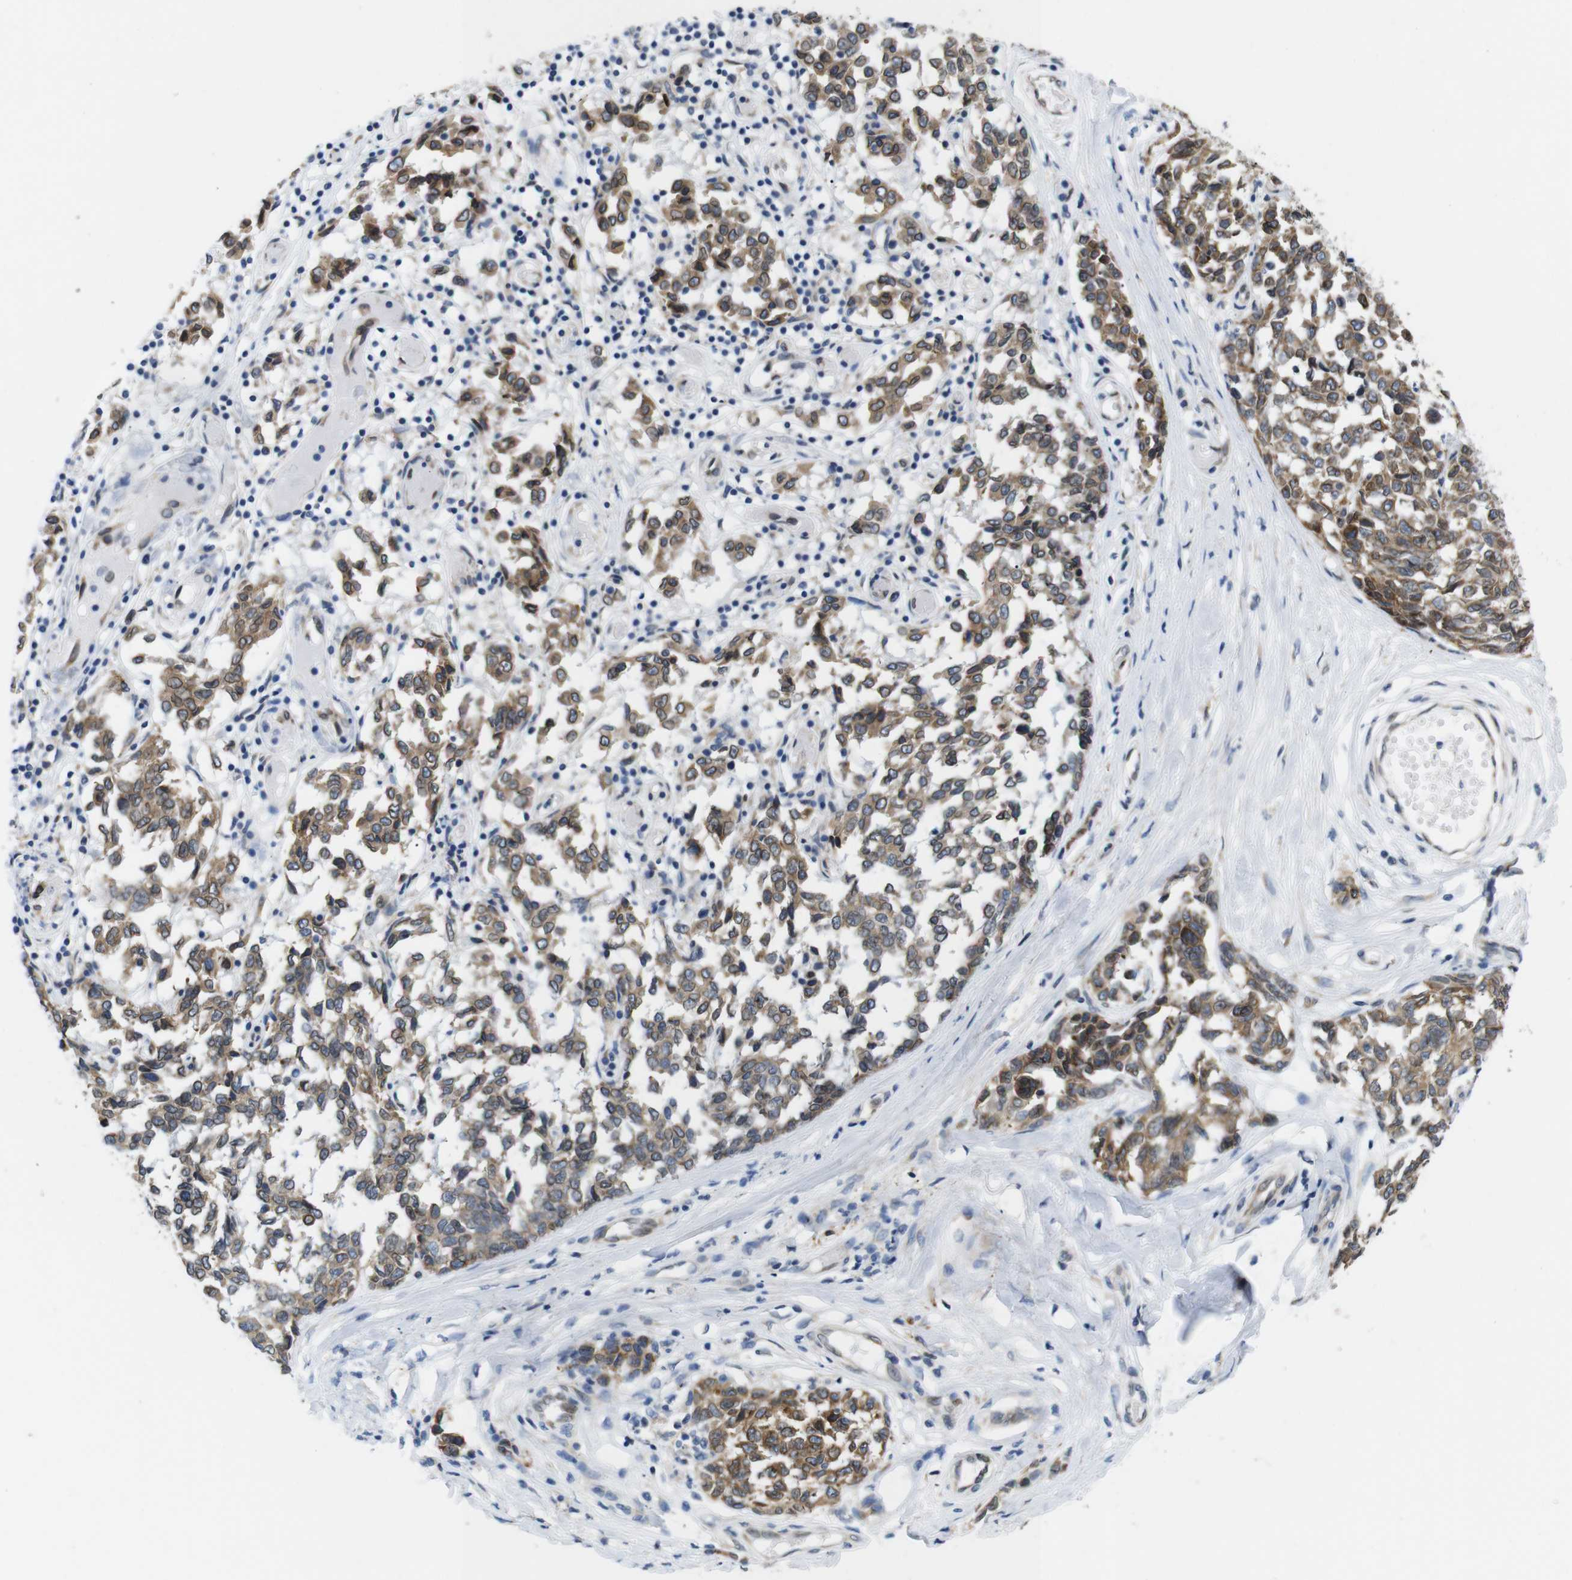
{"staining": {"intensity": "moderate", "quantity": ">75%", "location": "cytoplasmic/membranous"}, "tissue": "melanoma", "cell_type": "Tumor cells", "image_type": "cancer", "snomed": [{"axis": "morphology", "description": "Malignant melanoma, NOS"}, {"axis": "topography", "description": "Skin"}], "caption": "IHC micrograph of human melanoma stained for a protein (brown), which shows medium levels of moderate cytoplasmic/membranous staining in about >75% of tumor cells.", "gene": "HACD3", "patient": {"sex": "female", "age": 64}}